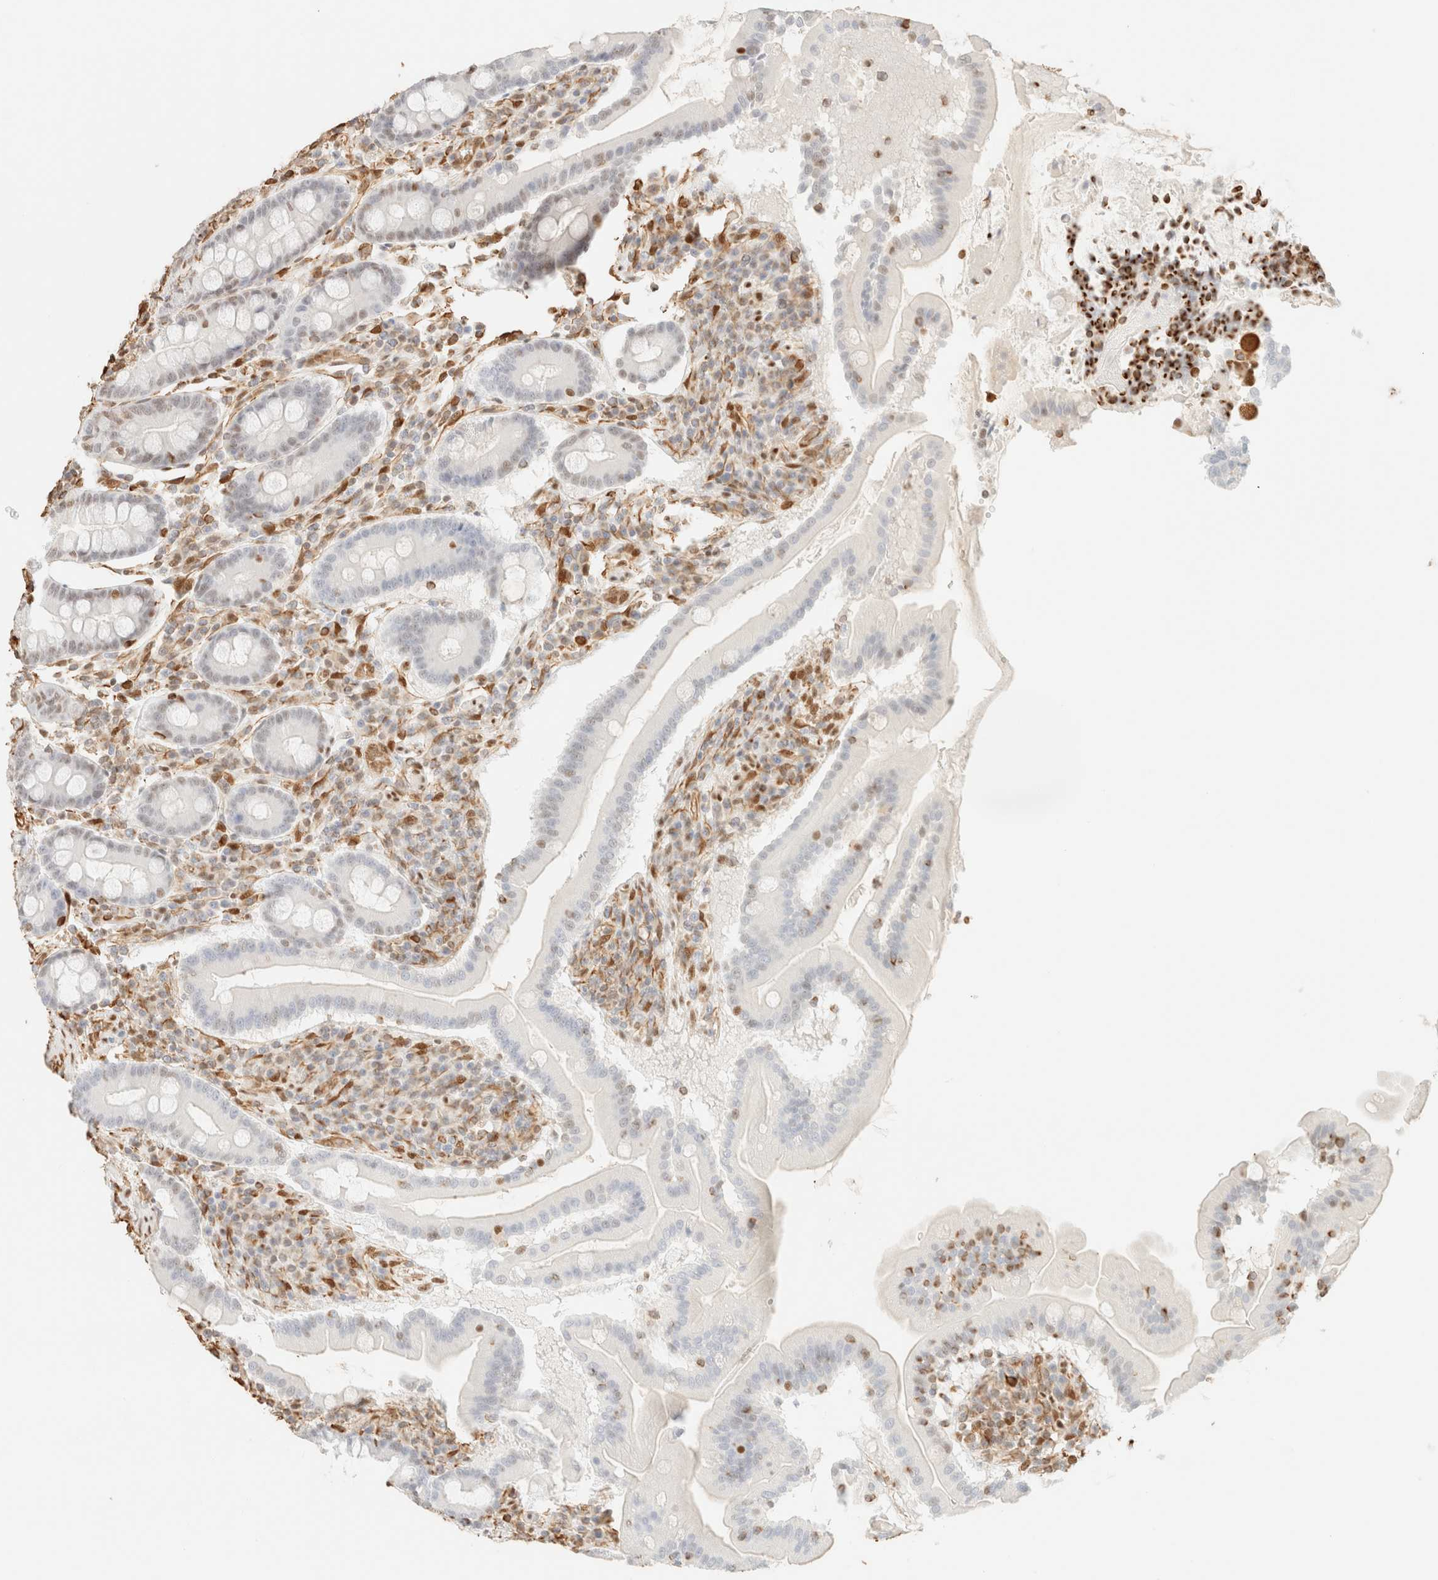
{"staining": {"intensity": "negative", "quantity": "none", "location": "none"}, "tissue": "duodenum", "cell_type": "Glandular cells", "image_type": "normal", "snomed": [{"axis": "morphology", "description": "Normal tissue, NOS"}, {"axis": "topography", "description": "Duodenum"}], "caption": "This is a image of immunohistochemistry (IHC) staining of benign duodenum, which shows no expression in glandular cells. (Brightfield microscopy of DAB (3,3'-diaminobenzidine) immunohistochemistry at high magnification).", "gene": "ZSCAN18", "patient": {"sex": "male", "age": 50}}